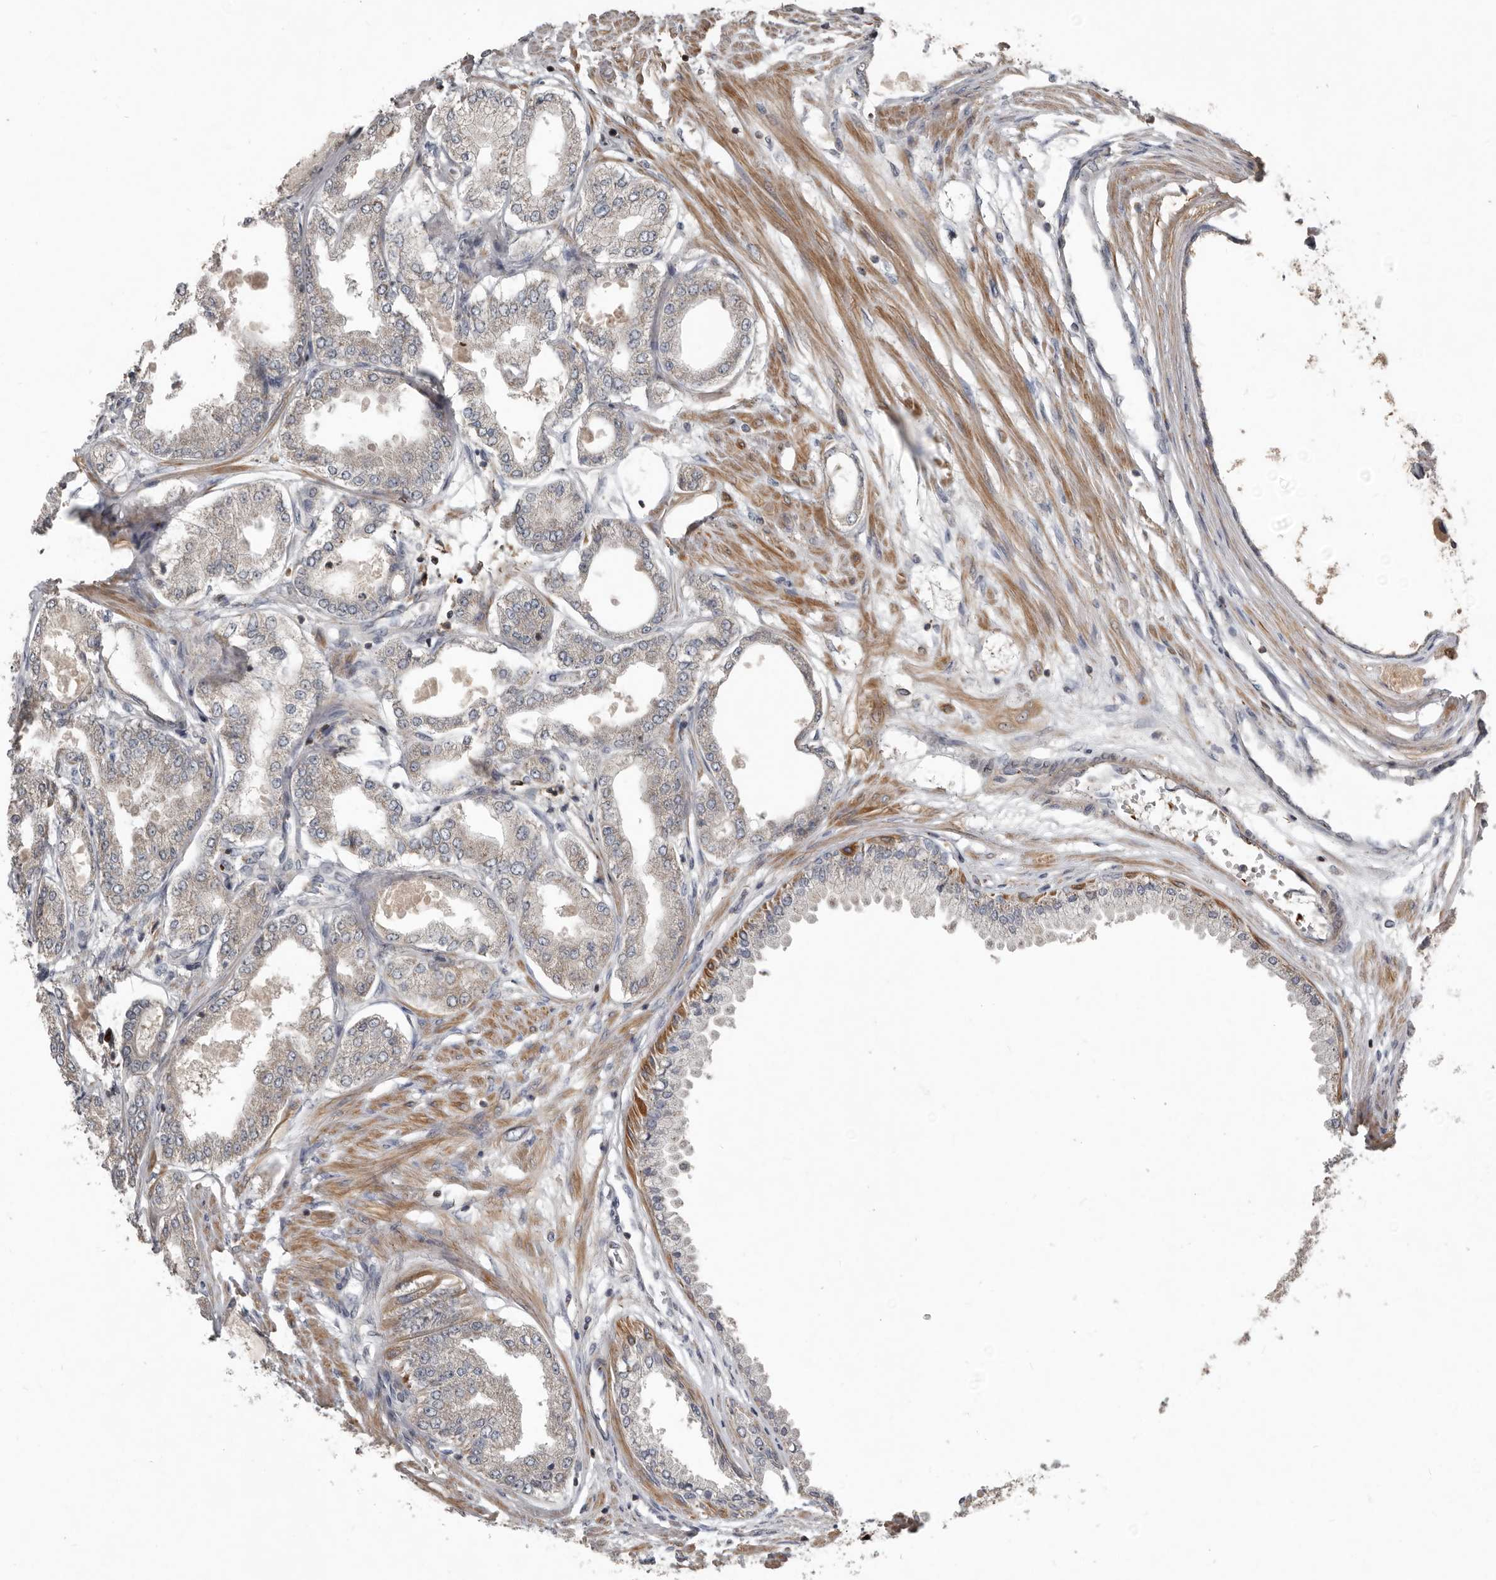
{"staining": {"intensity": "weak", "quantity": "25%-75%", "location": "cytoplasmic/membranous"}, "tissue": "prostate cancer", "cell_type": "Tumor cells", "image_type": "cancer", "snomed": [{"axis": "morphology", "description": "Adenocarcinoma, Low grade"}, {"axis": "topography", "description": "Prostate"}], "caption": "This is an image of immunohistochemistry (IHC) staining of adenocarcinoma (low-grade) (prostate), which shows weak expression in the cytoplasmic/membranous of tumor cells.", "gene": "FBXO31", "patient": {"sex": "male", "age": 63}}